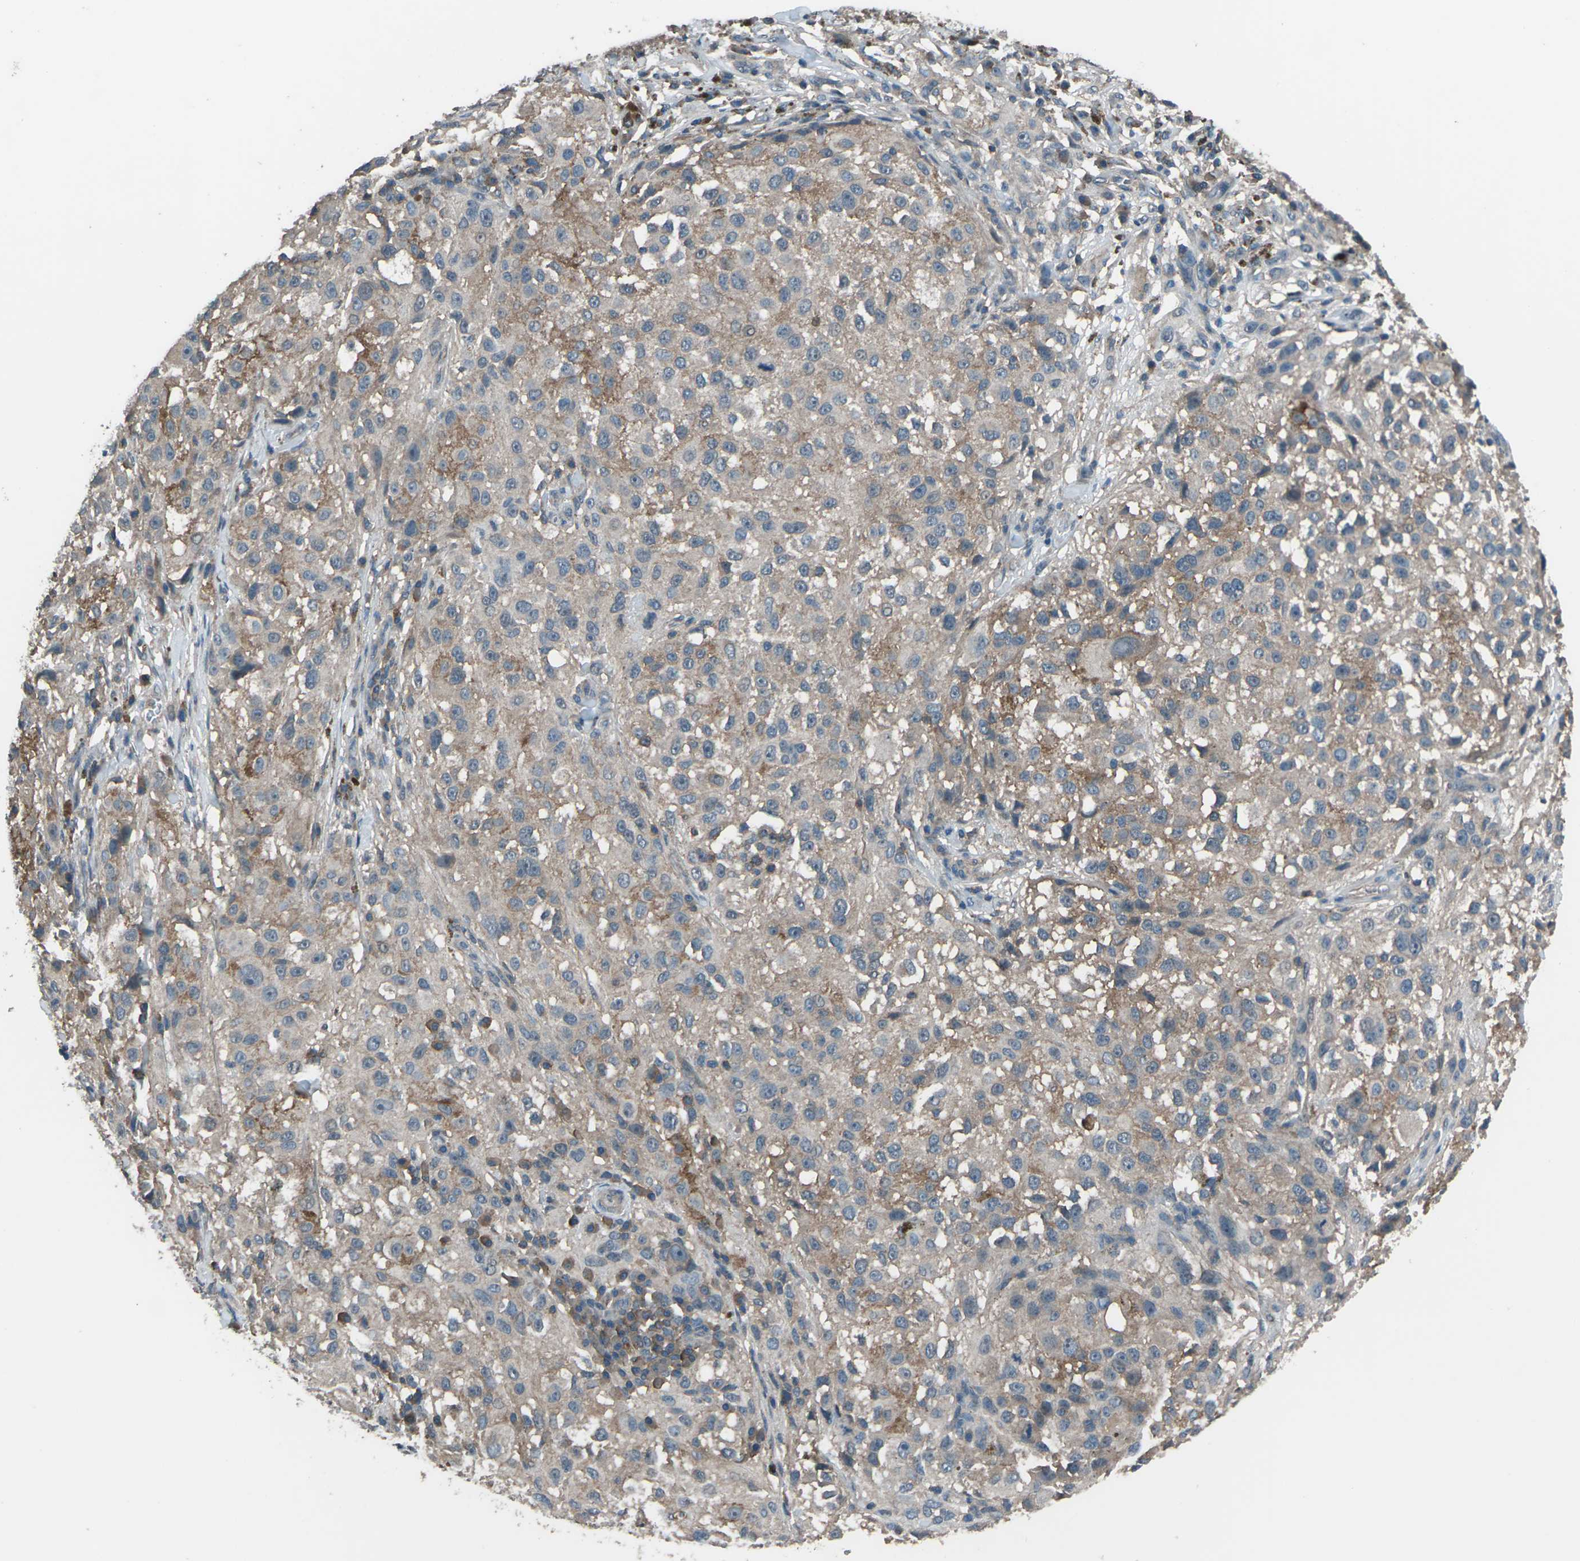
{"staining": {"intensity": "weak", "quantity": ">75%", "location": "cytoplasmic/membranous"}, "tissue": "melanoma", "cell_type": "Tumor cells", "image_type": "cancer", "snomed": [{"axis": "morphology", "description": "Necrosis, NOS"}, {"axis": "morphology", "description": "Malignant melanoma, NOS"}, {"axis": "topography", "description": "Skin"}], "caption": "Immunohistochemistry histopathology image of neoplastic tissue: melanoma stained using immunohistochemistry demonstrates low levels of weak protein expression localized specifically in the cytoplasmic/membranous of tumor cells, appearing as a cytoplasmic/membranous brown color.", "gene": "CMTM4", "patient": {"sex": "female", "age": 87}}